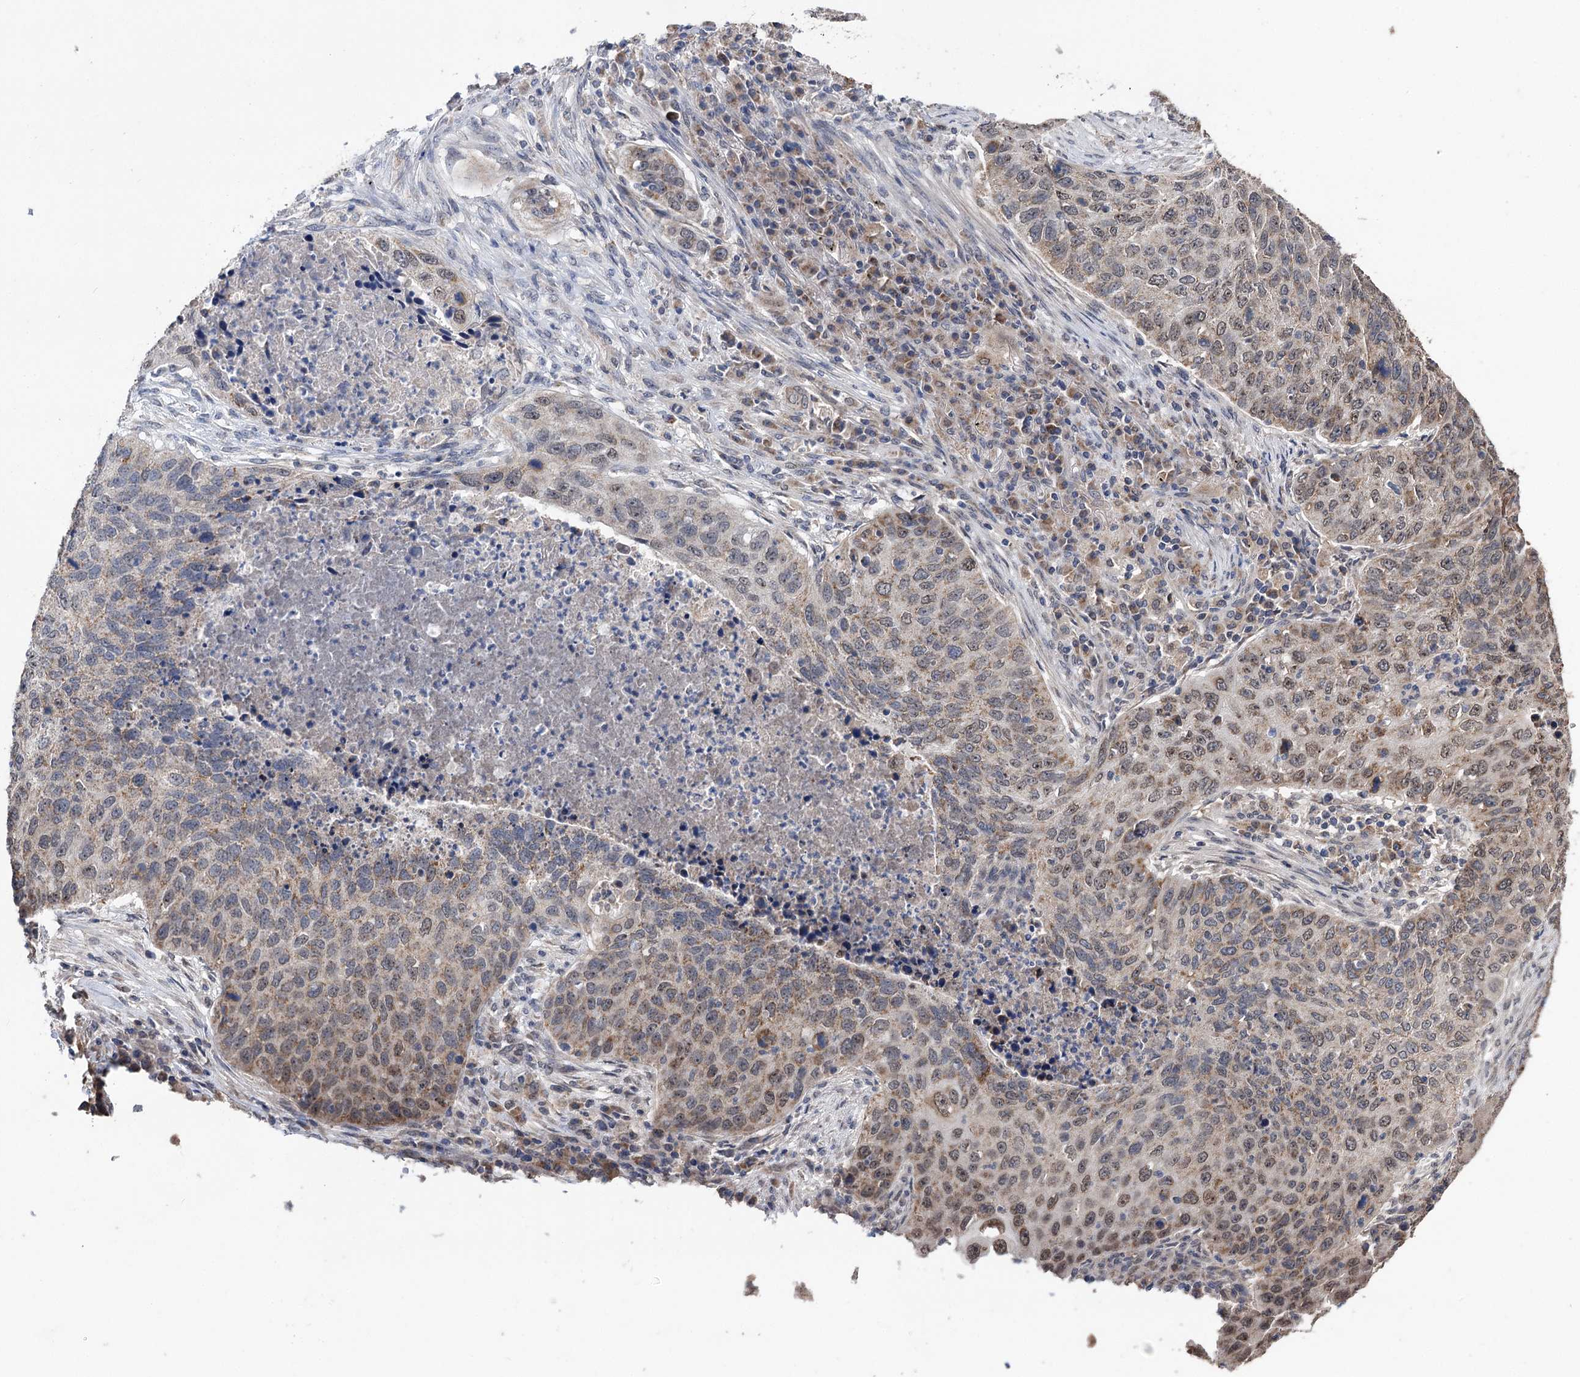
{"staining": {"intensity": "moderate", "quantity": "25%-75%", "location": "cytoplasmic/membranous,nuclear"}, "tissue": "lung cancer", "cell_type": "Tumor cells", "image_type": "cancer", "snomed": [{"axis": "morphology", "description": "Squamous cell carcinoma, NOS"}, {"axis": "topography", "description": "Lung"}], "caption": "High-power microscopy captured an immunohistochemistry (IHC) photomicrograph of lung squamous cell carcinoma, revealing moderate cytoplasmic/membranous and nuclear staining in about 25%-75% of tumor cells.", "gene": "CLPB", "patient": {"sex": "female", "age": 63}}